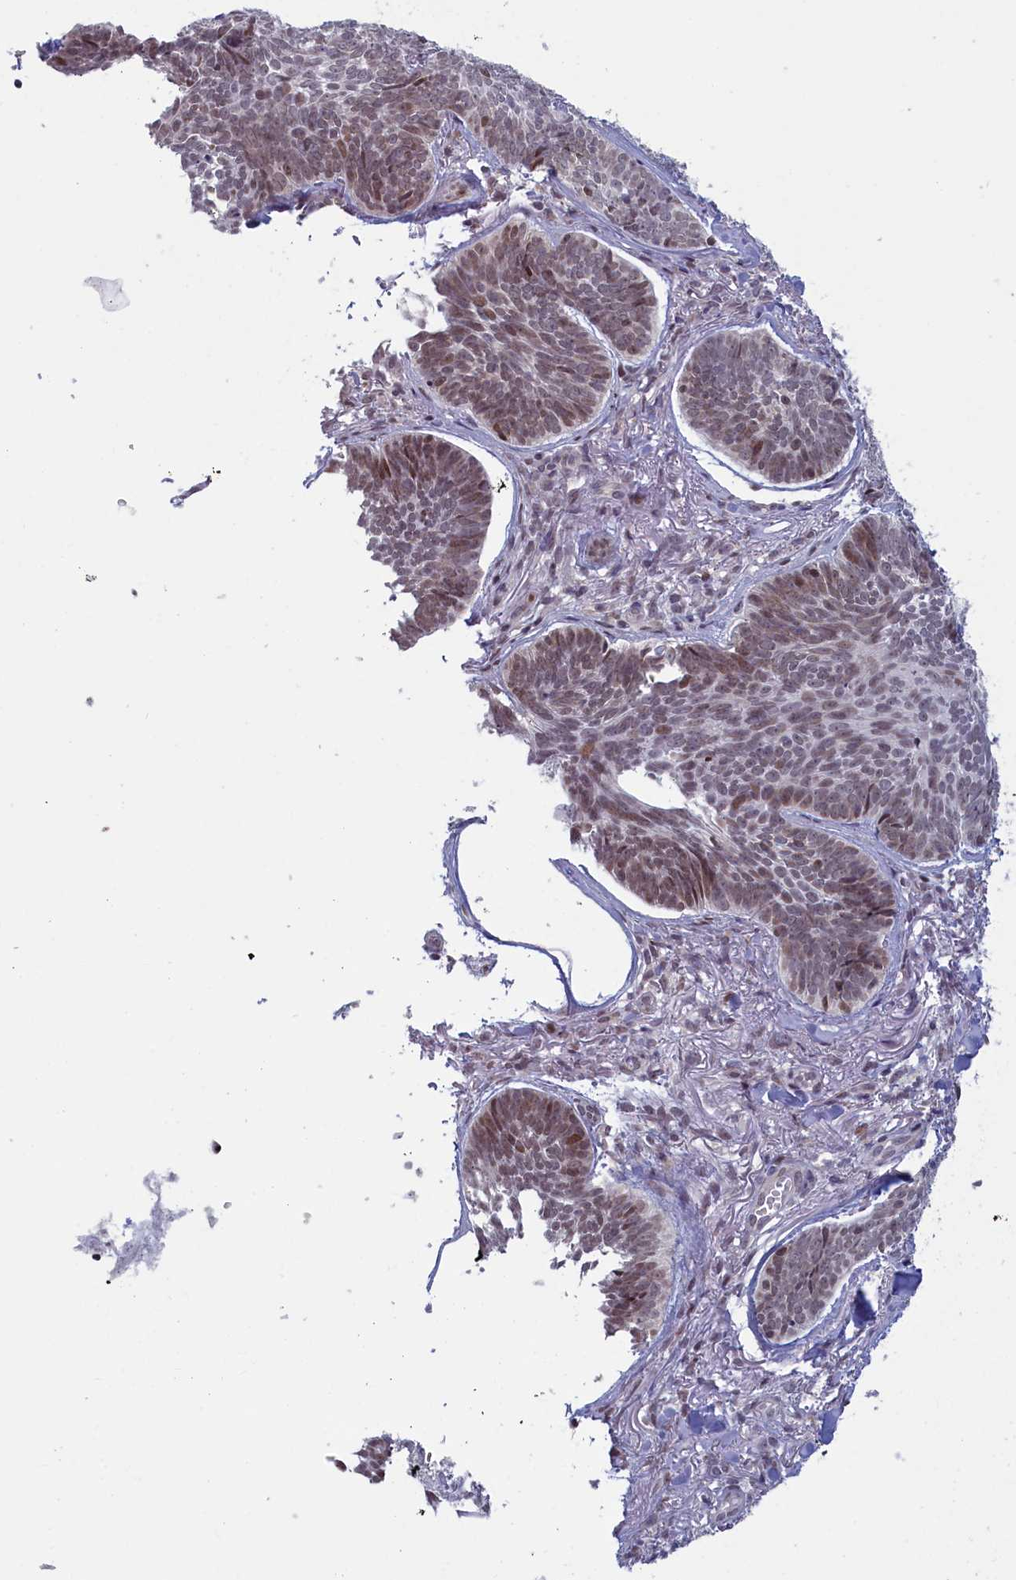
{"staining": {"intensity": "moderate", "quantity": "<25%", "location": "nuclear"}, "tissue": "skin cancer", "cell_type": "Tumor cells", "image_type": "cancer", "snomed": [{"axis": "morphology", "description": "Basal cell carcinoma"}, {"axis": "topography", "description": "Skin"}], "caption": "The histopathology image shows immunohistochemical staining of skin cancer. There is moderate nuclear expression is identified in about <25% of tumor cells. (Brightfield microscopy of DAB IHC at high magnification).", "gene": "ATF7IP2", "patient": {"sex": "female", "age": 74}}